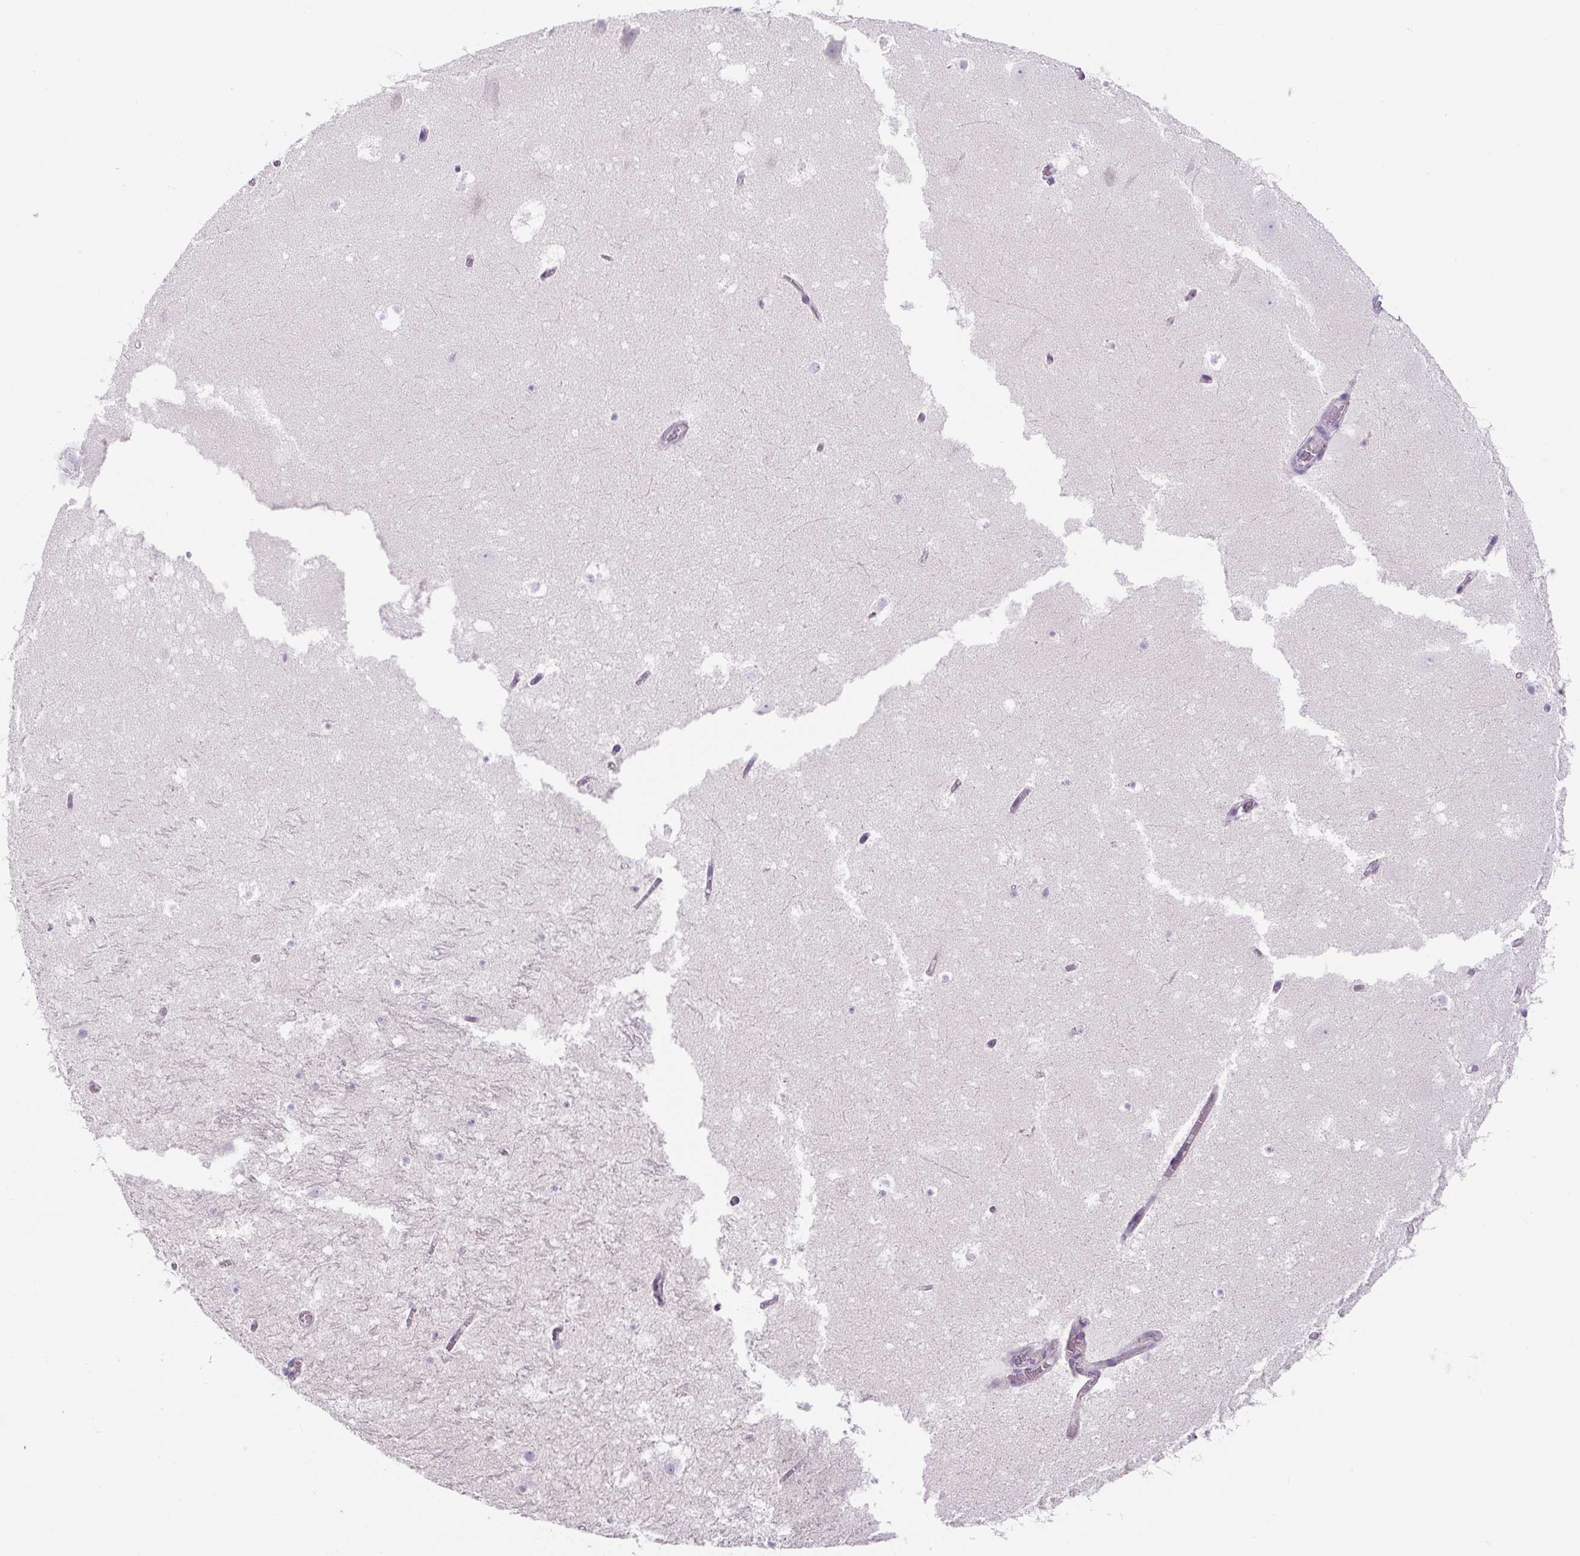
{"staining": {"intensity": "negative", "quantity": "none", "location": "none"}, "tissue": "hippocampus", "cell_type": "Glial cells", "image_type": "normal", "snomed": [{"axis": "morphology", "description": "Normal tissue, NOS"}, {"axis": "topography", "description": "Hippocampus"}], "caption": "Glial cells show no significant positivity in benign hippocampus. (DAB IHC with hematoxylin counter stain).", "gene": "UBL3", "patient": {"sex": "female", "age": 42}}